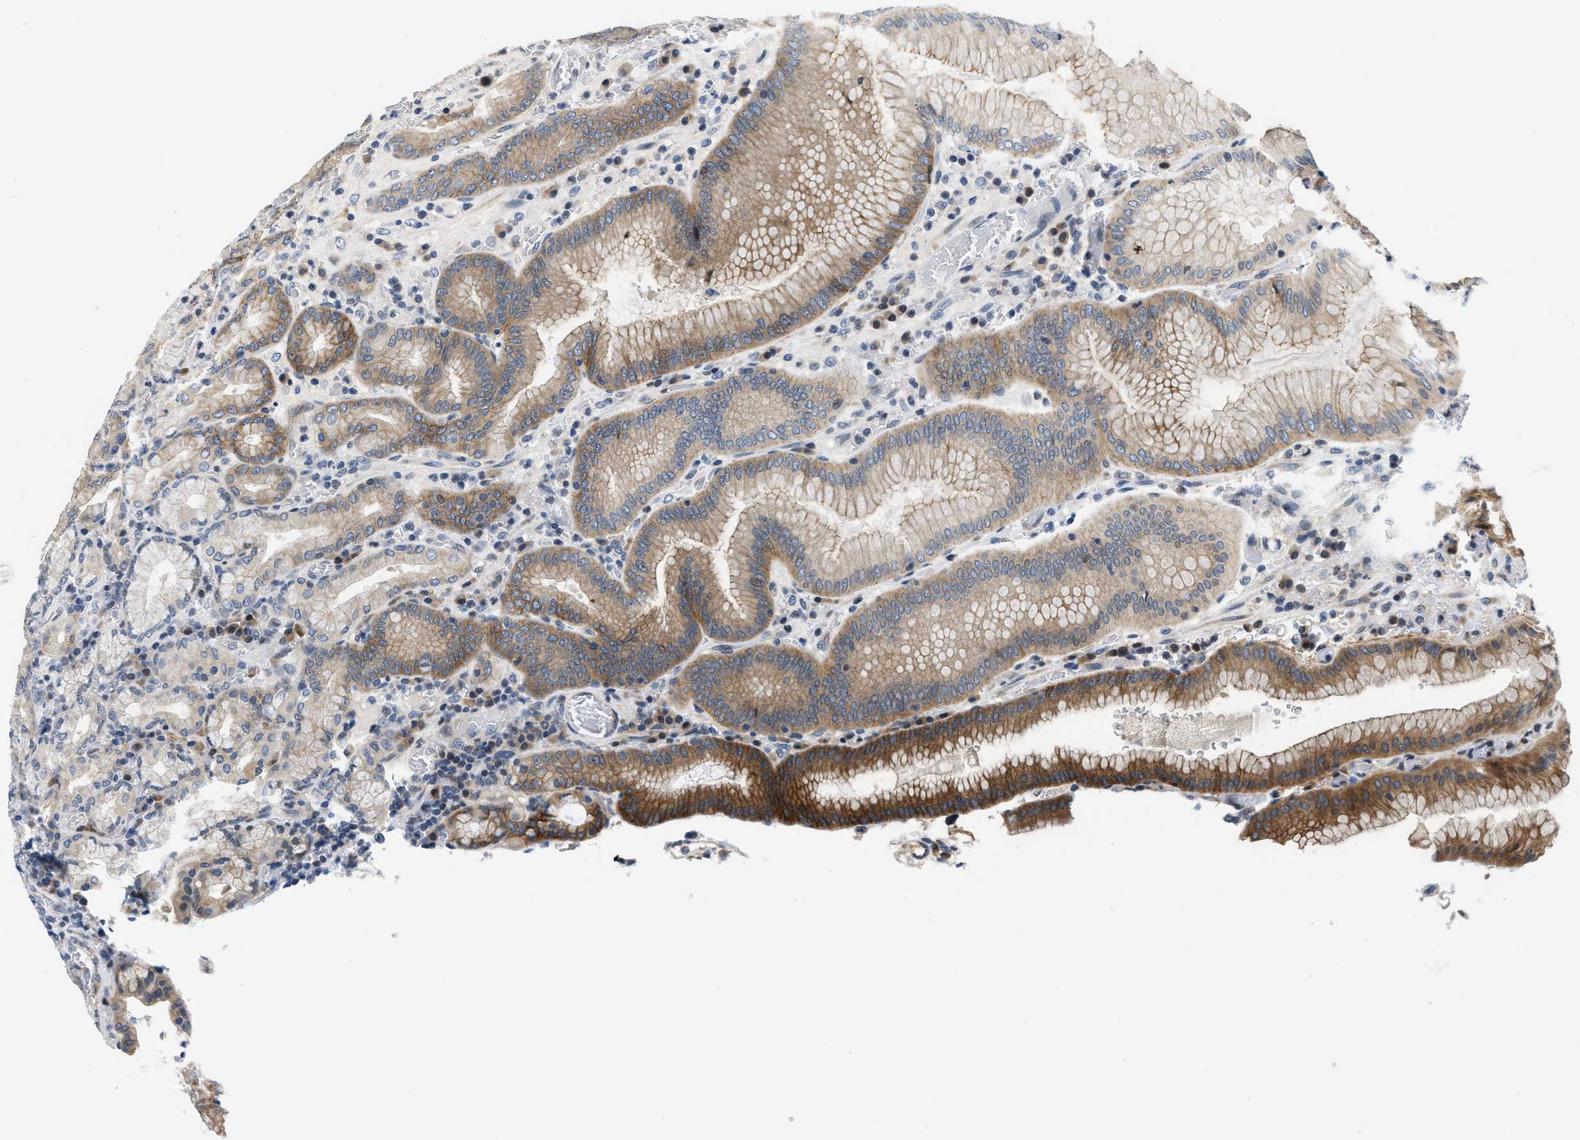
{"staining": {"intensity": "strong", "quantity": "25%-75%", "location": "cytoplasmic/membranous"}, "tissue": "stomach", "cell_type": "Glandular cells", "image_type": "normal", "snomed": [{"axis": "morphology", "description": "Normal tissue, NOS"}, {"axis": "morphology", "description": "Carcinoid, malignant, NOS"}, {"axis": "topography", "description": "Stomach, upper"}], "caption": "Immunohistochemical staining of normal human stomach demonstrates strong cytoplasmic/membranous protein expression in approximately 25%-75% of glandular cells.", "gene": "IKBKE", "patient": {"sex": "male", "age": 39}}